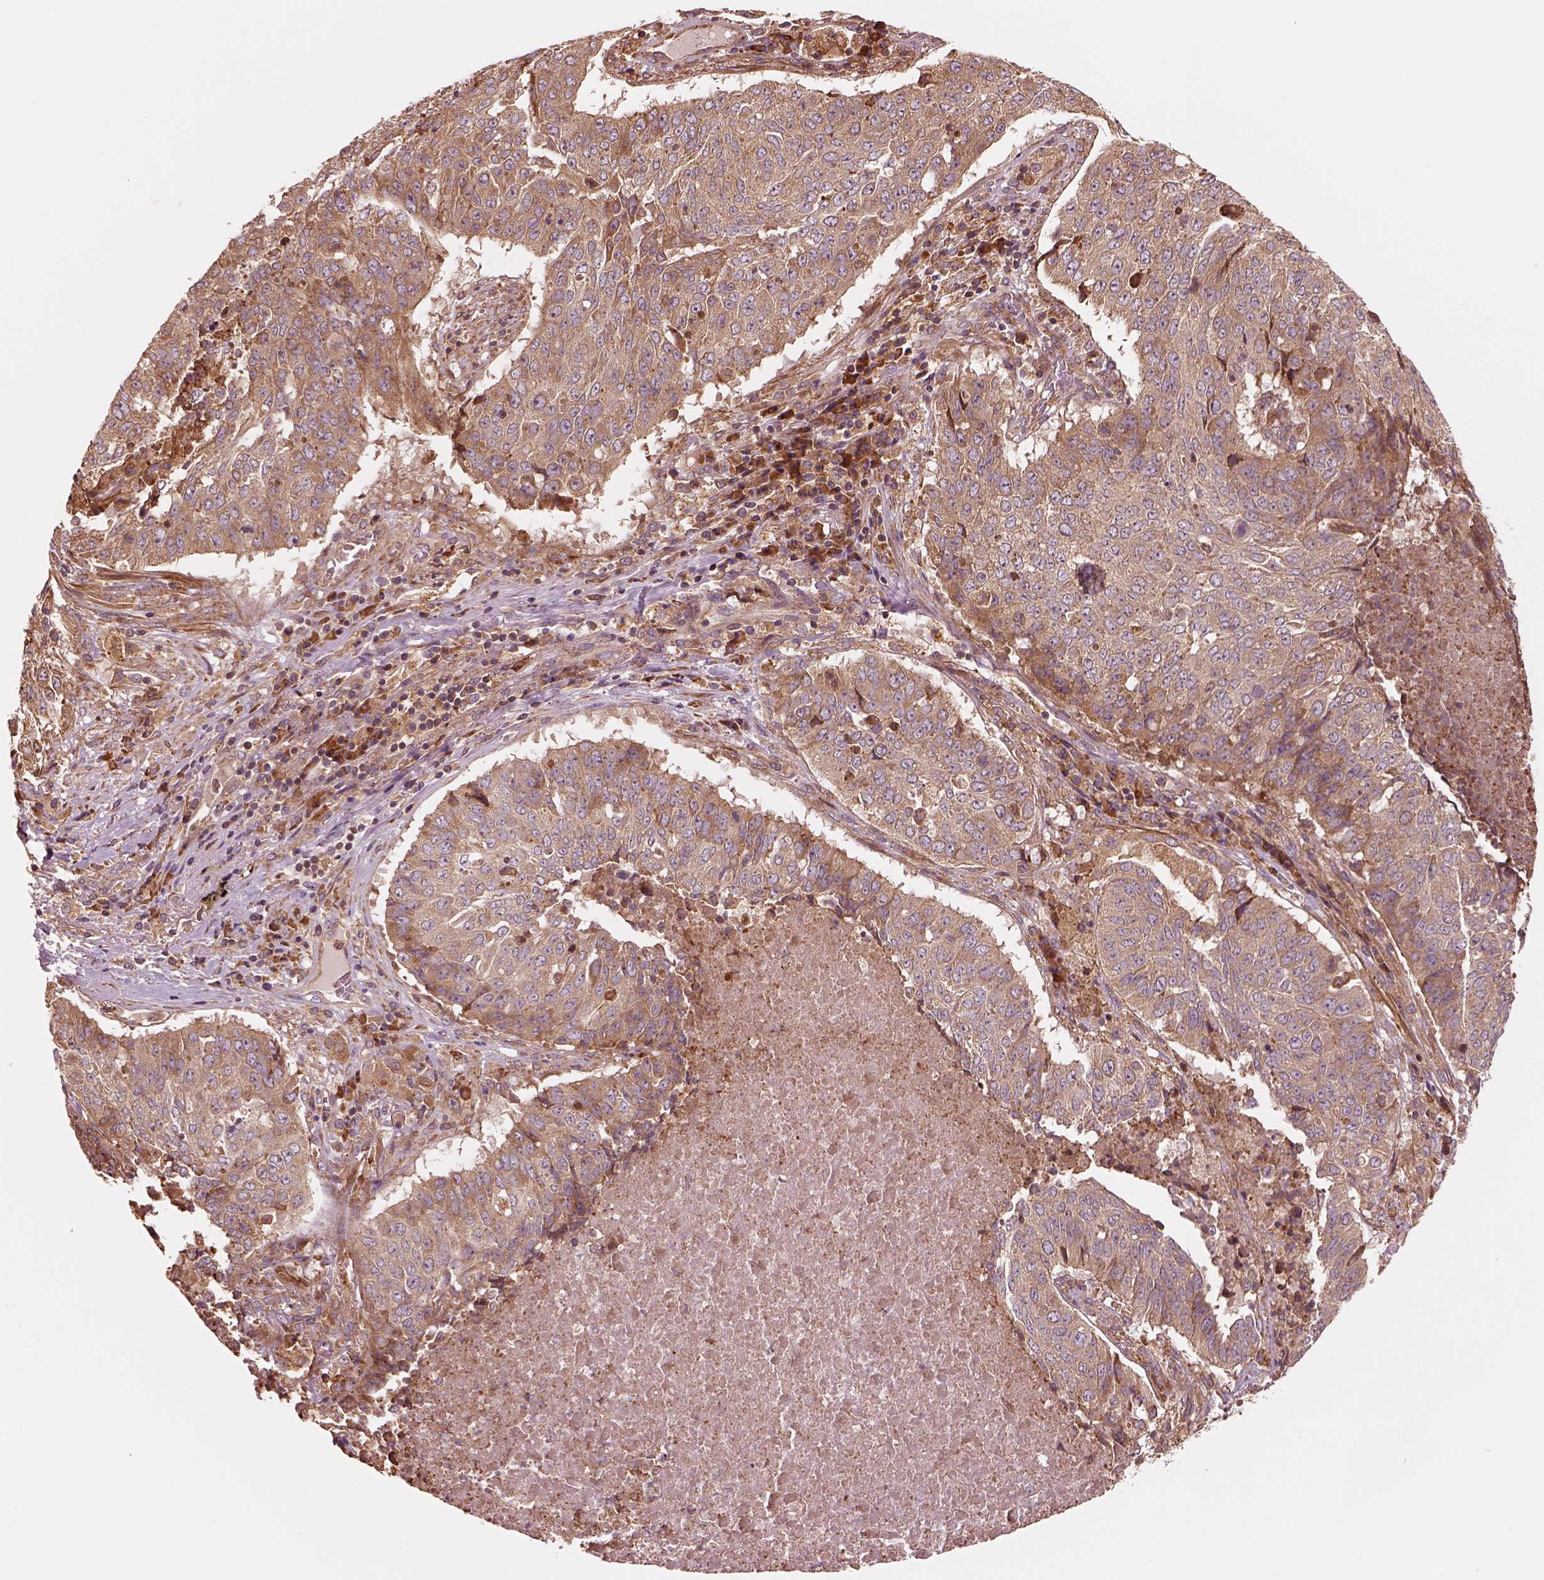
{"staining": {"intensity": "moderate", "quantity": "<25%", "location": "cytoplasmic/membranous"}, "tissue": "lung cancer", "cell_type": "Tumor cells", "image_type": "cancer", "snomed": [{"axis": "morphology", "description": "Normal tissue, NOS"}, {"axis": "morphology", "description": "Squamous cell carcinoma, NOS"}, {"axis": "topography", "description": "Bronchus"}, {"axis": "topography", "description": "Lung"}], "caption": "High-power microscopy captured an immunohistochemistry image of squamous cell carcinoma (lung), revealing moderate cytoplasmic/membranous staining in approximately <25% of tumor cells.", "gene": "ASCC2", "patient": {"sex": "male", "age": 64}}